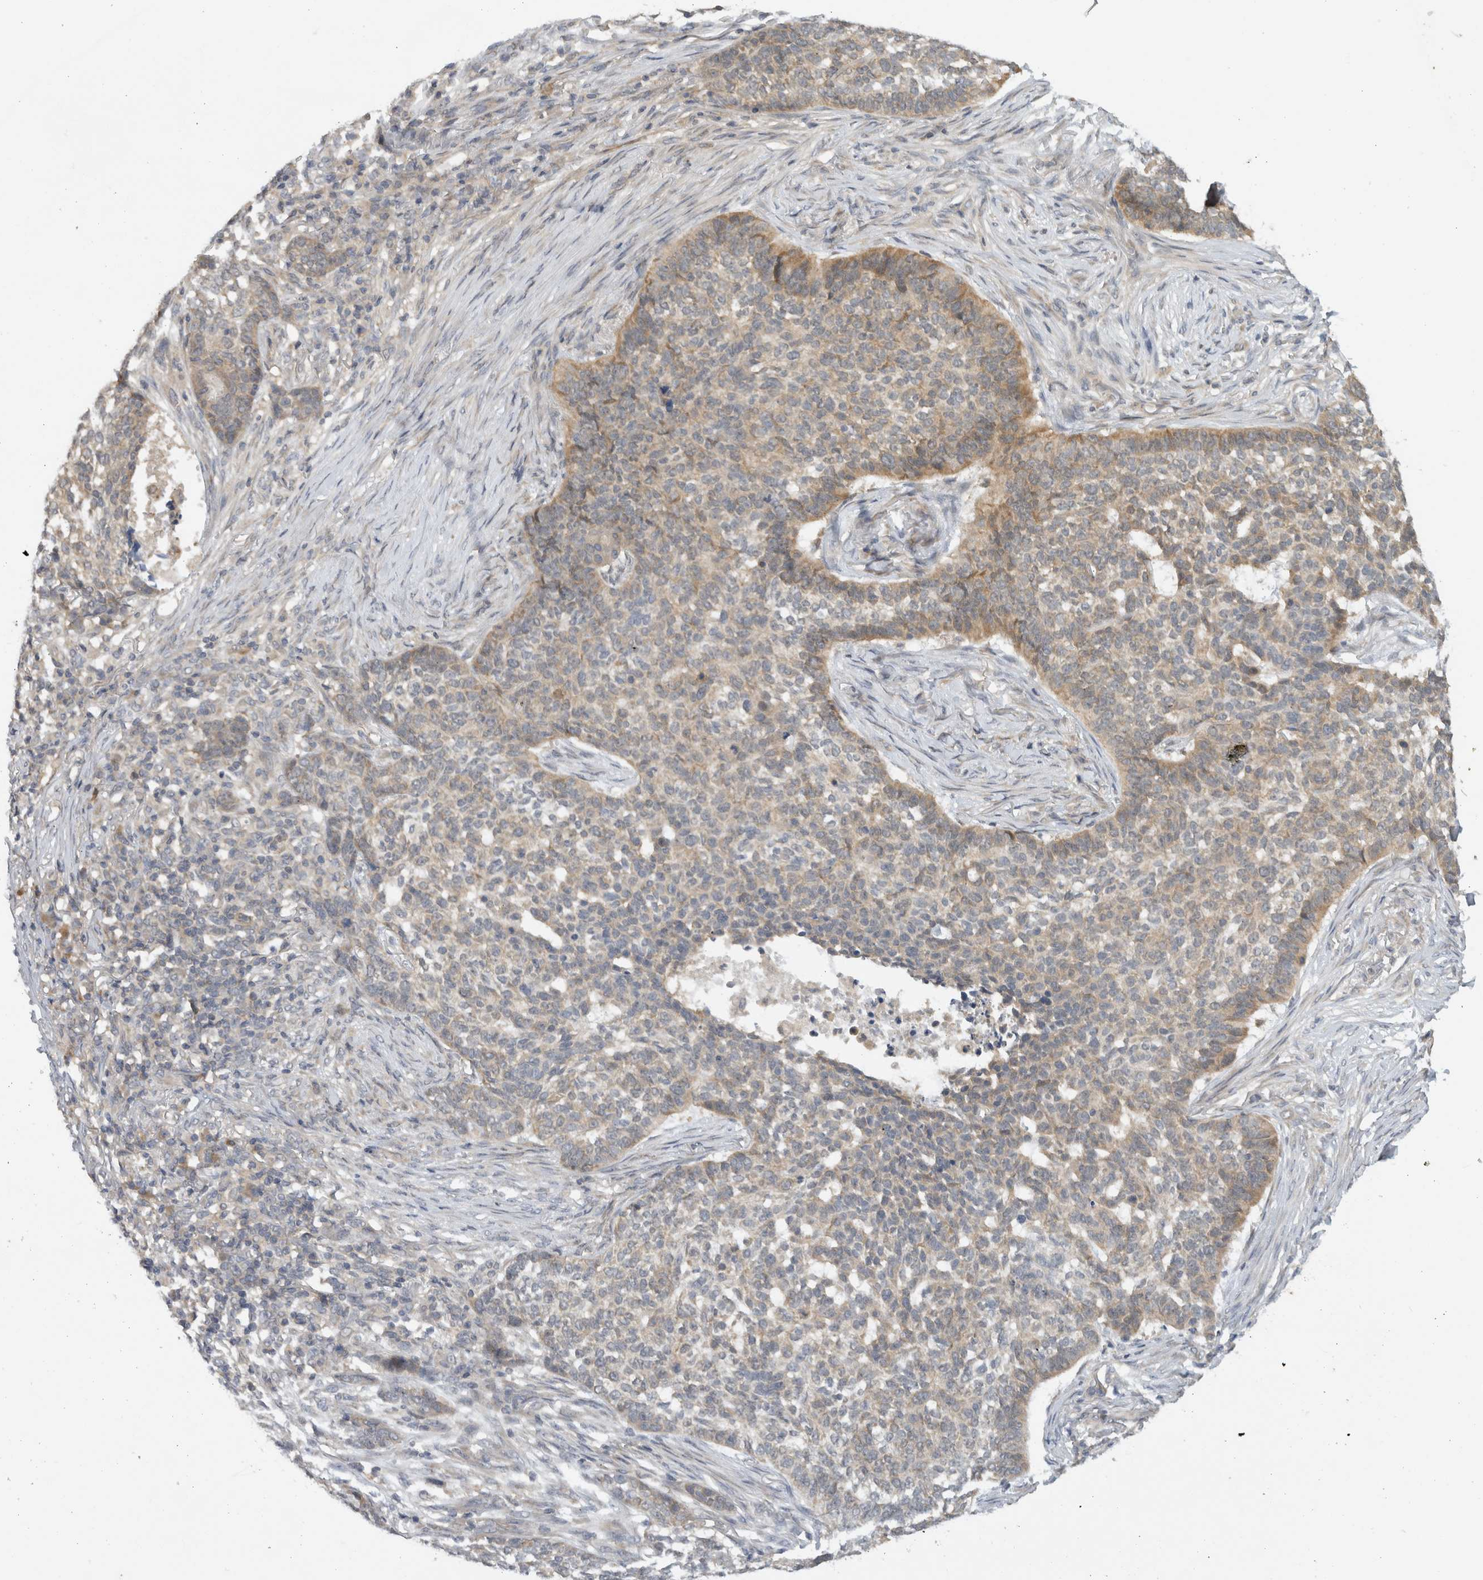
{"staining": {"intensity": "weak", "quantity": "25%-75%", "location": "cytoplasmic/membranous"}, "tissue": "skin cancer", "cell_type": "Tumor cells", "image_type": "cancer", "snomed": [{"axis": "morphology", "description": "Basal cell carcinoma"}, {"axis": "topography", "description": "Skin"}], "caption": "DAB (3,3'-diaminobenzidine) immunohistochemical staining of human skin cancer demonstrates weak cytoplasmic/membranous protein expression in about 25%-75% of tumor cells.", "gene": "AASDHPPT", "patient": {"sex": "male", "age": 85}}